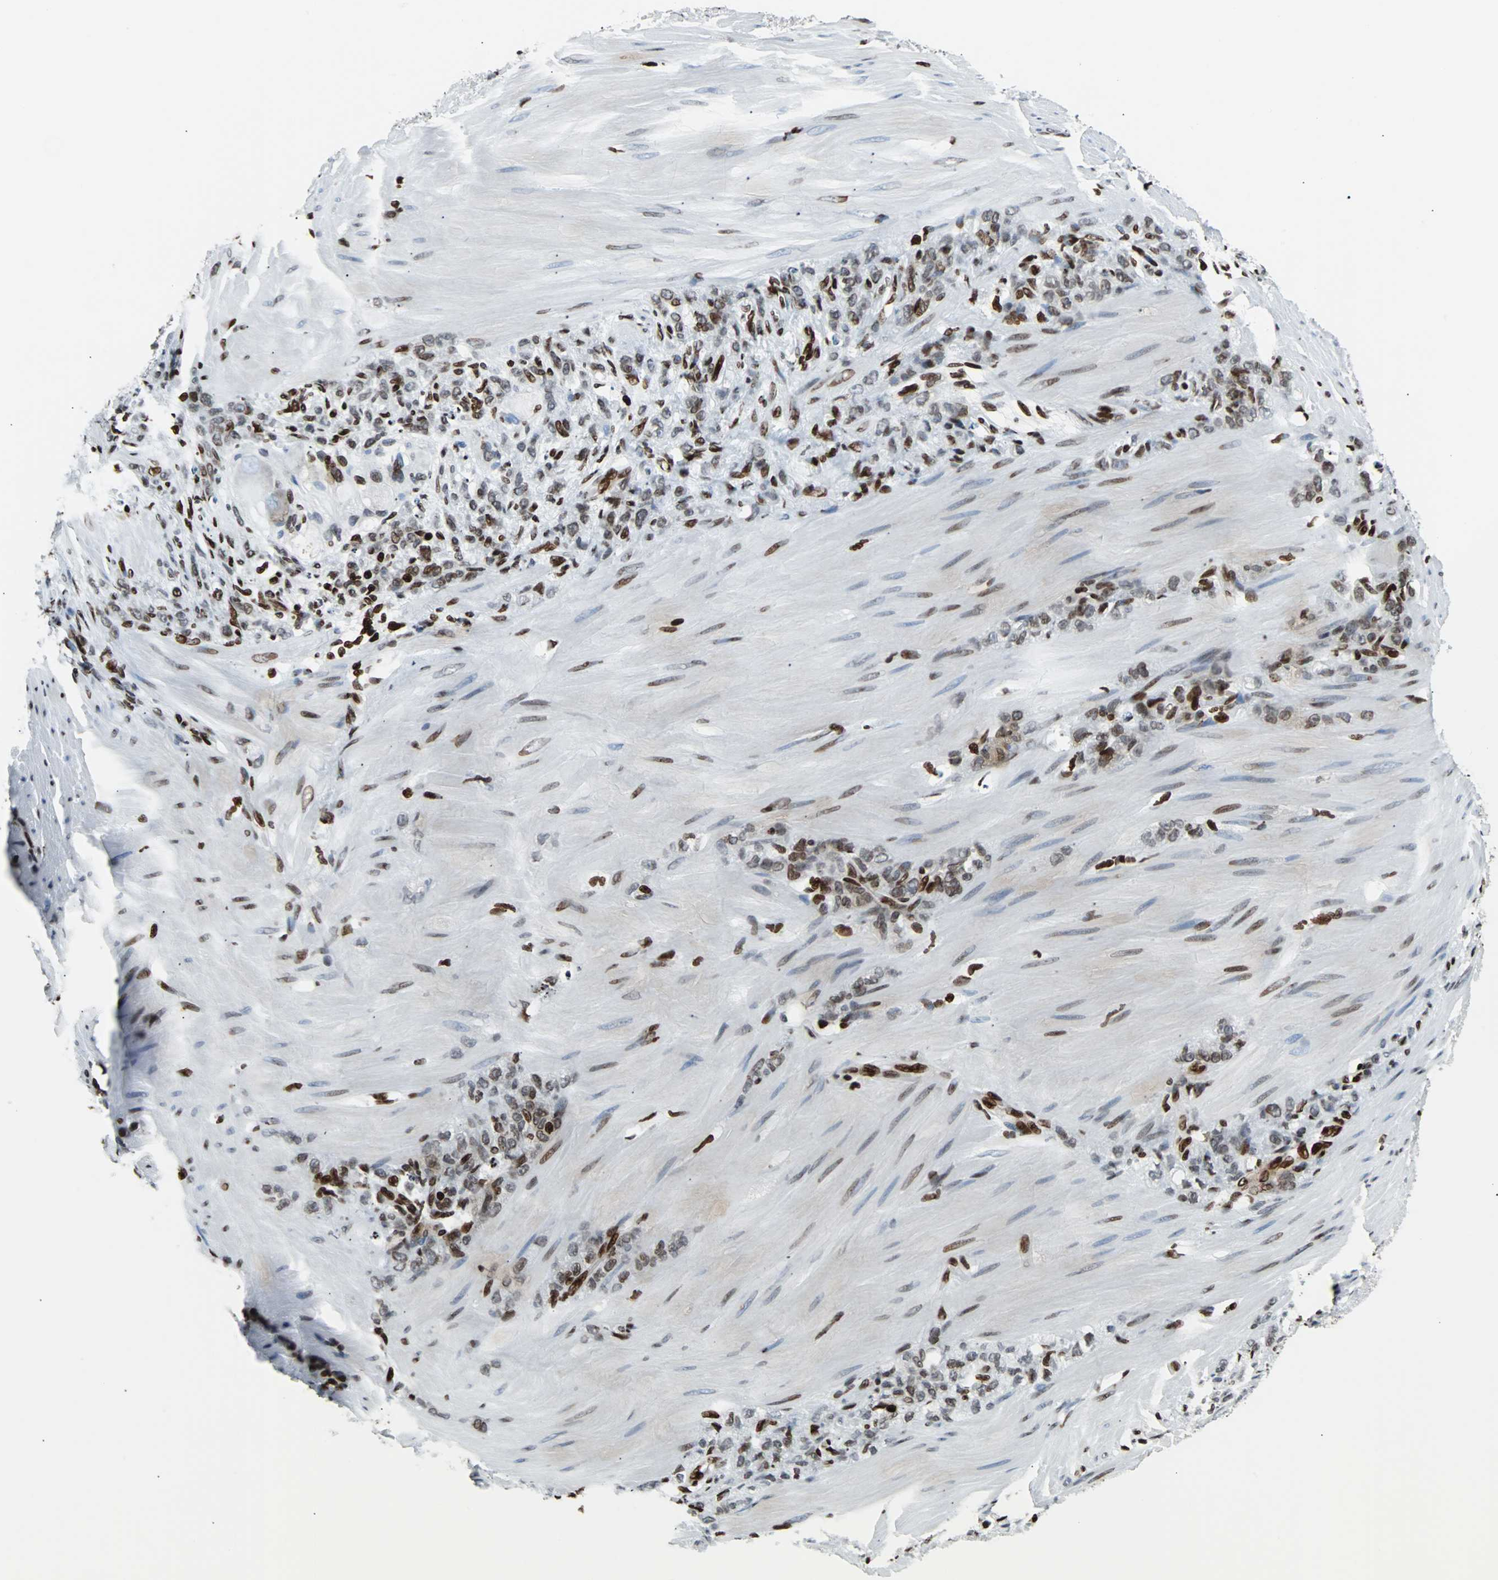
{"staining": {"intensity": "weak", "quantity": "<25%", "location": "nuclear"}, "tissue": "stomach cancer", "cell_type": "Tumor cells", "image_type": "cancer", "snomed": [{"axis": "morphology", "description": "Adenocarcinoma, NOS"}, {"axis": "topography", "description": "Stomach"}], "caption": "Tumor cells show no significant protein staining in stomach cancer.", "gene": "ZNF131", "patient": {"sex": "male", "age": 82}}